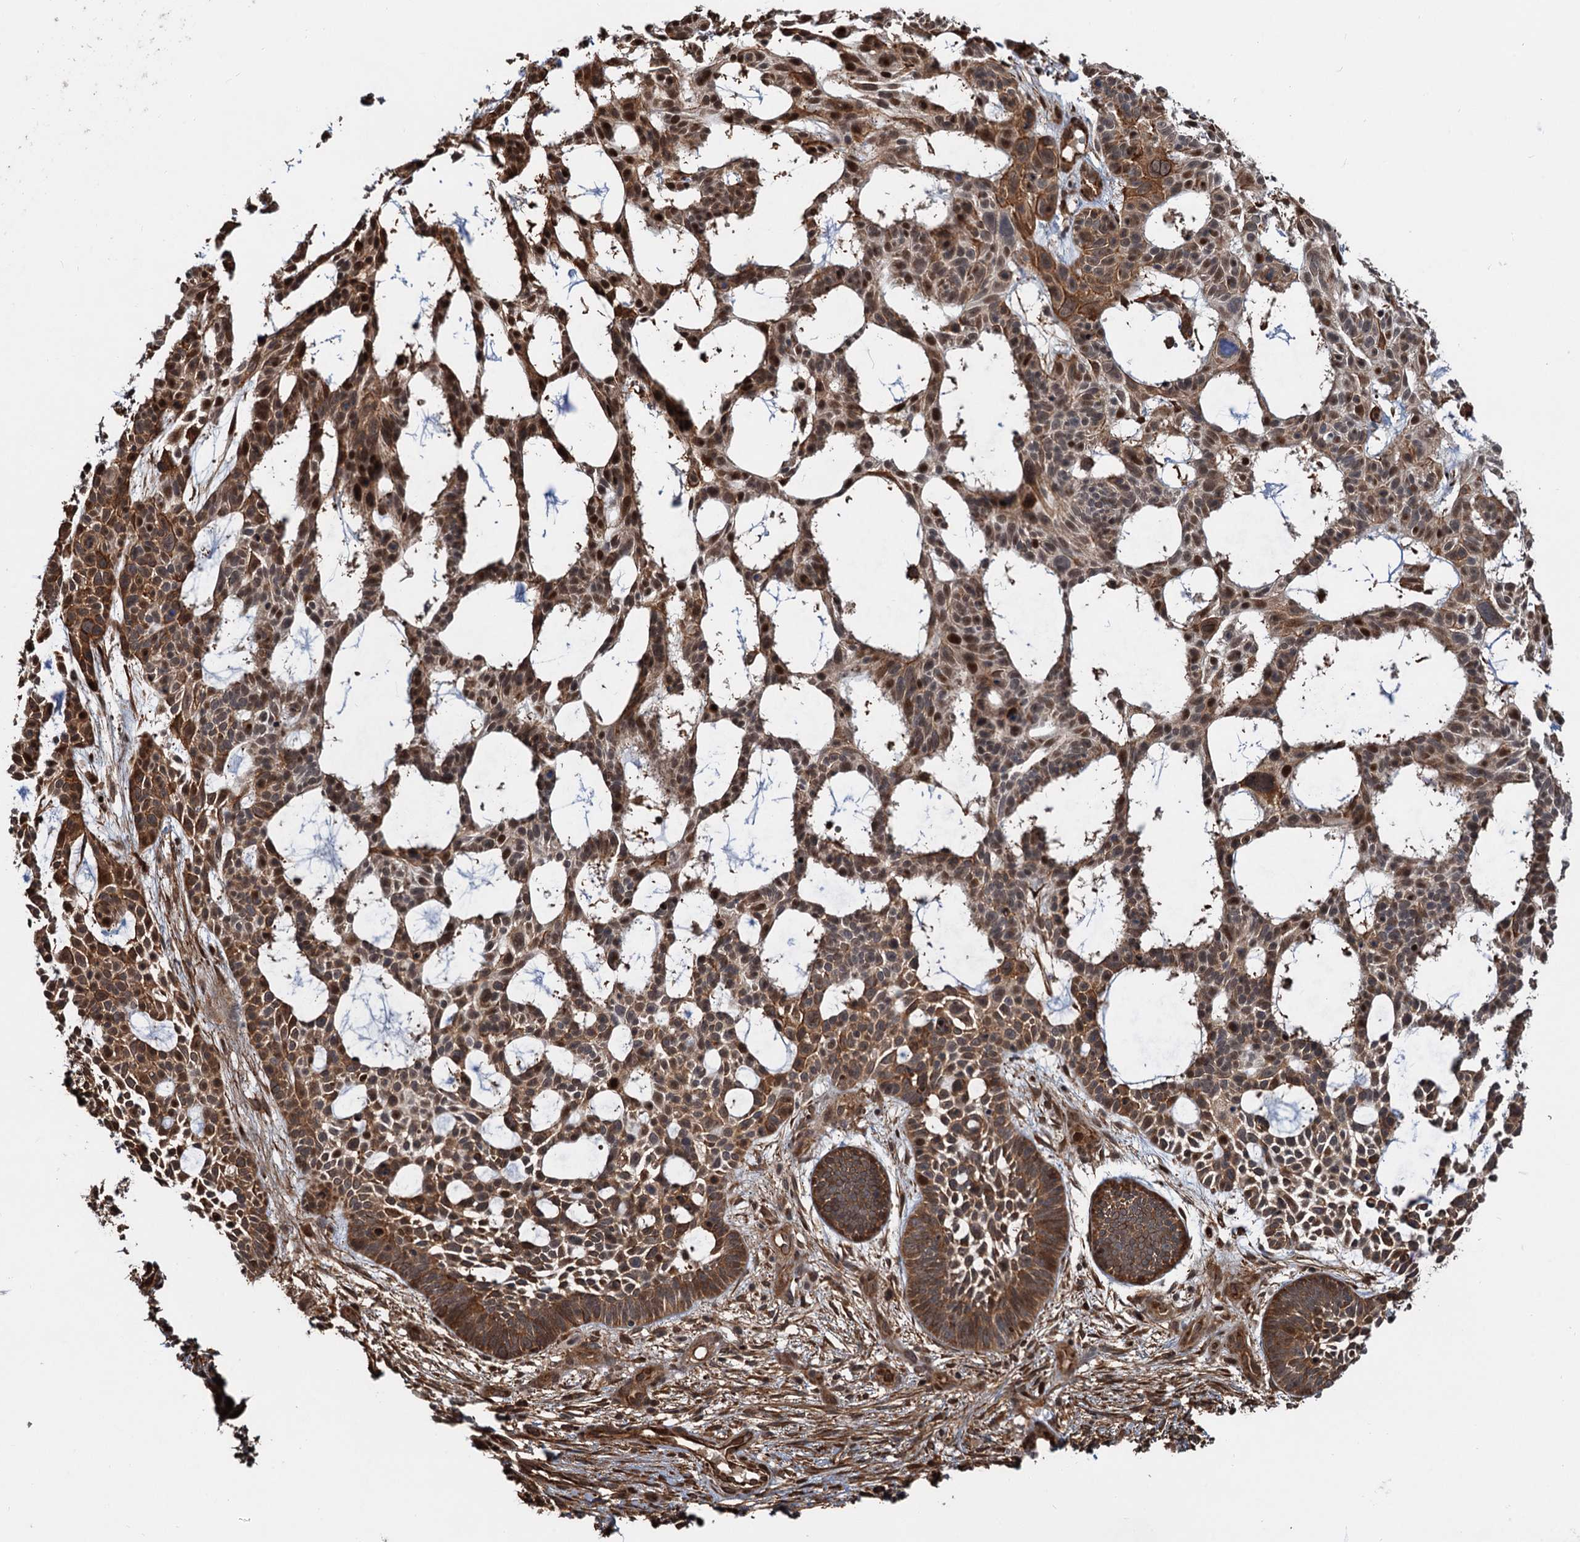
{"staining": {"intensity": "moderate", "quantity": ">75%", "location": "cytoplasmic/membranous"}, "tissue": "skin cancer", "cell_type": "Tumor cells", "image_type": "cancer", "snomed": [{"axis": "morphology", "description": "Basal cell carcinoma"}, {"axis": "topography", "description": "Skin"}], "caption": "High-magnification brightfield microscopy of basal cell carcinoma (skin) stained with DAB (brown) and counterstained with hematoxylin (blue). tumor cells exhibit moderate cytoplasmic/membranous staining is present in about>75% of cells.", "gene": "SNRNP25", "patient": {"sex": "male", "age": 89}}